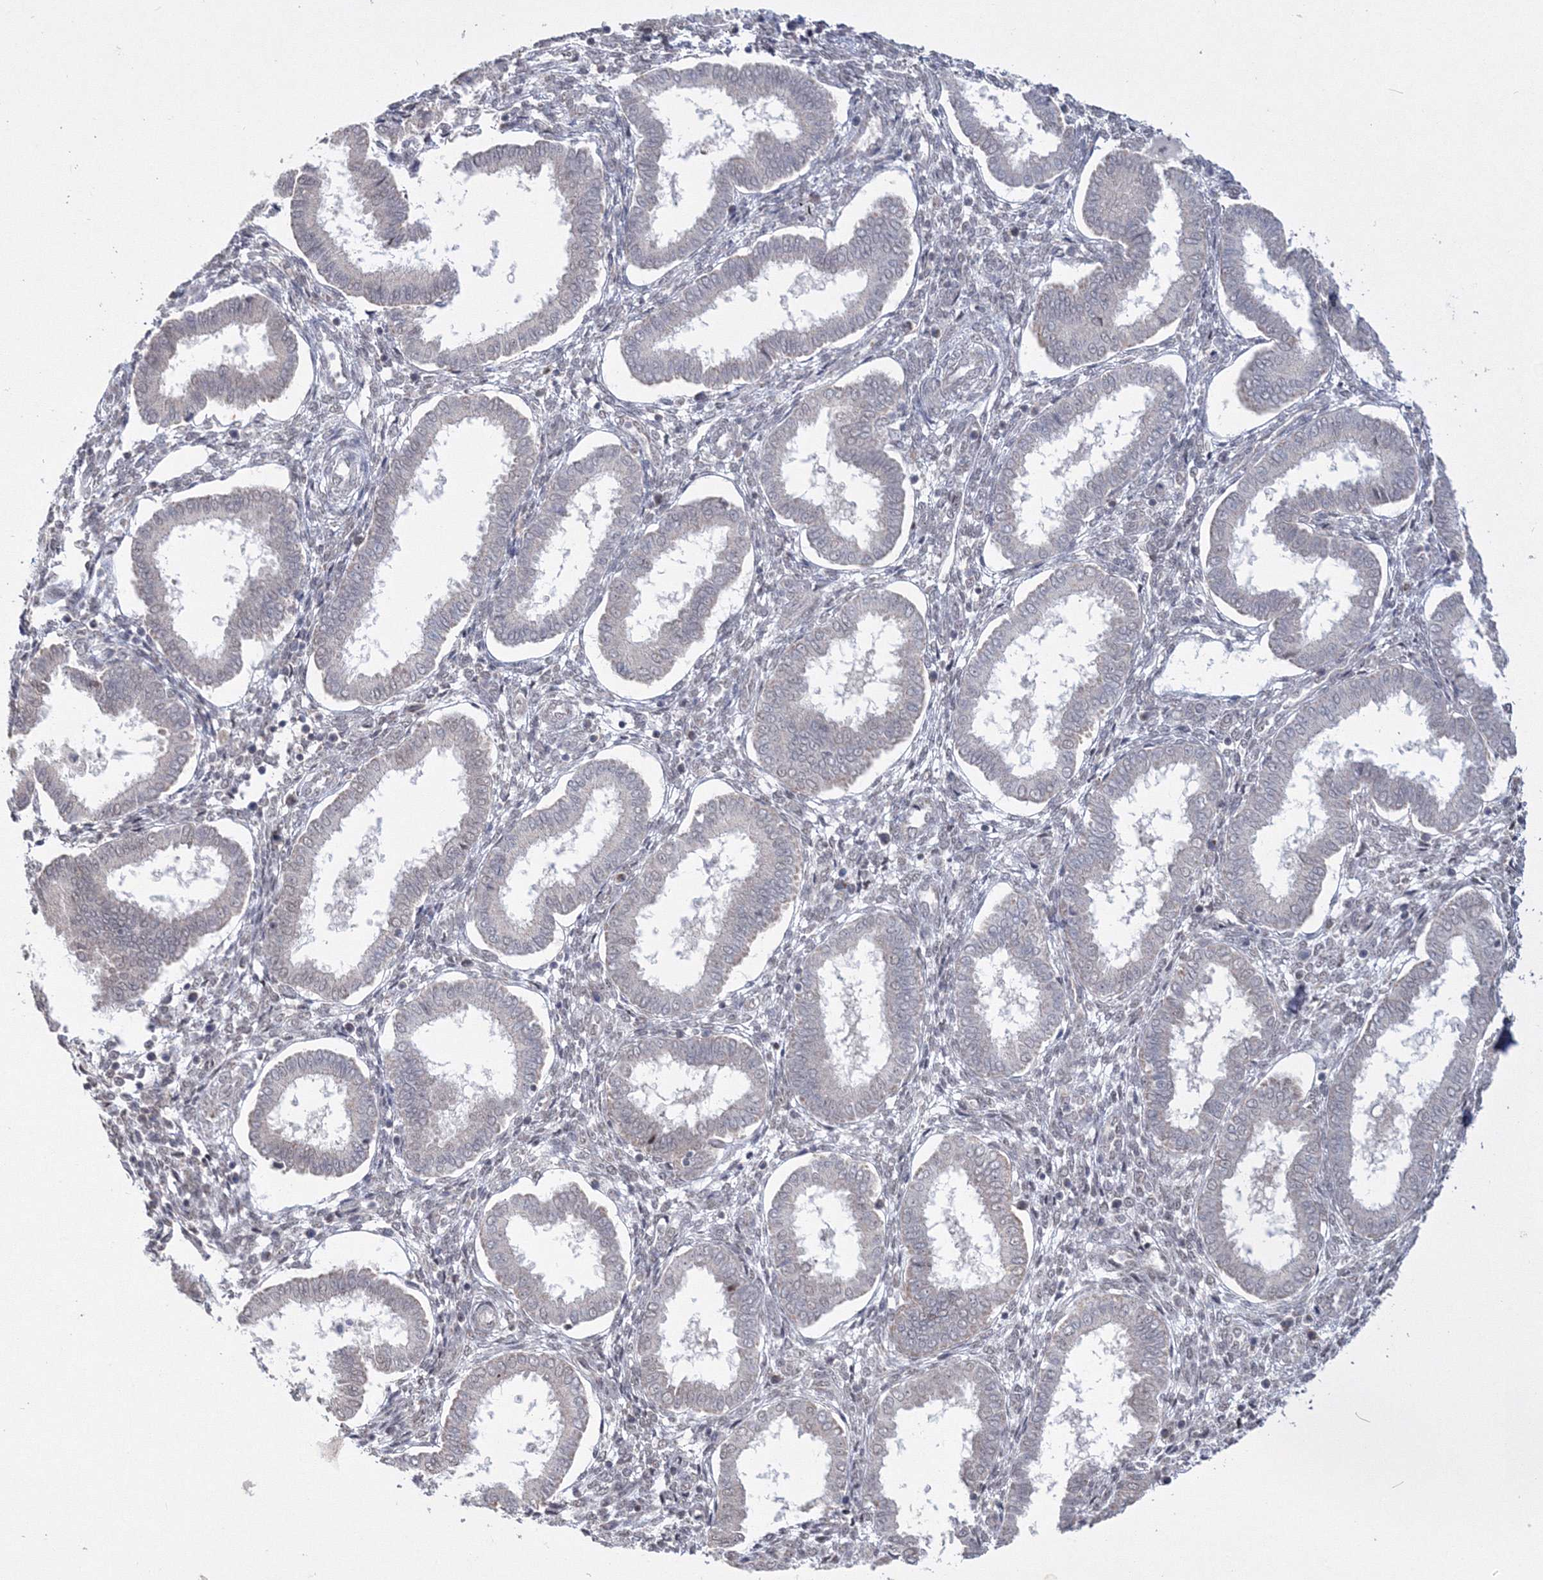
{"staining": {"intensity": "weak", "quantity": "25%-75%", "location": "cytoplasmic/membranous"}, "tissue": "endometrium", "cell_type": "Cells in endometrial stroma", "image_type": "normal", "snomed": [{"axis": "morphology", "description": "Normal tissue, NOS"}, {"axis": "topography", "description": "Endometrium"}], "caption": "A photomicrograph of endometrium stained for a protein shows weak cytoplasmic/membranous brown staining in cells in endometrial stroma. Immunohistochemistry (ihc) stains the protein of interest in brown and the nuclei are stained blue.", "gene": "GRSF1", "patient": {"sex": "female", "age": 24}}